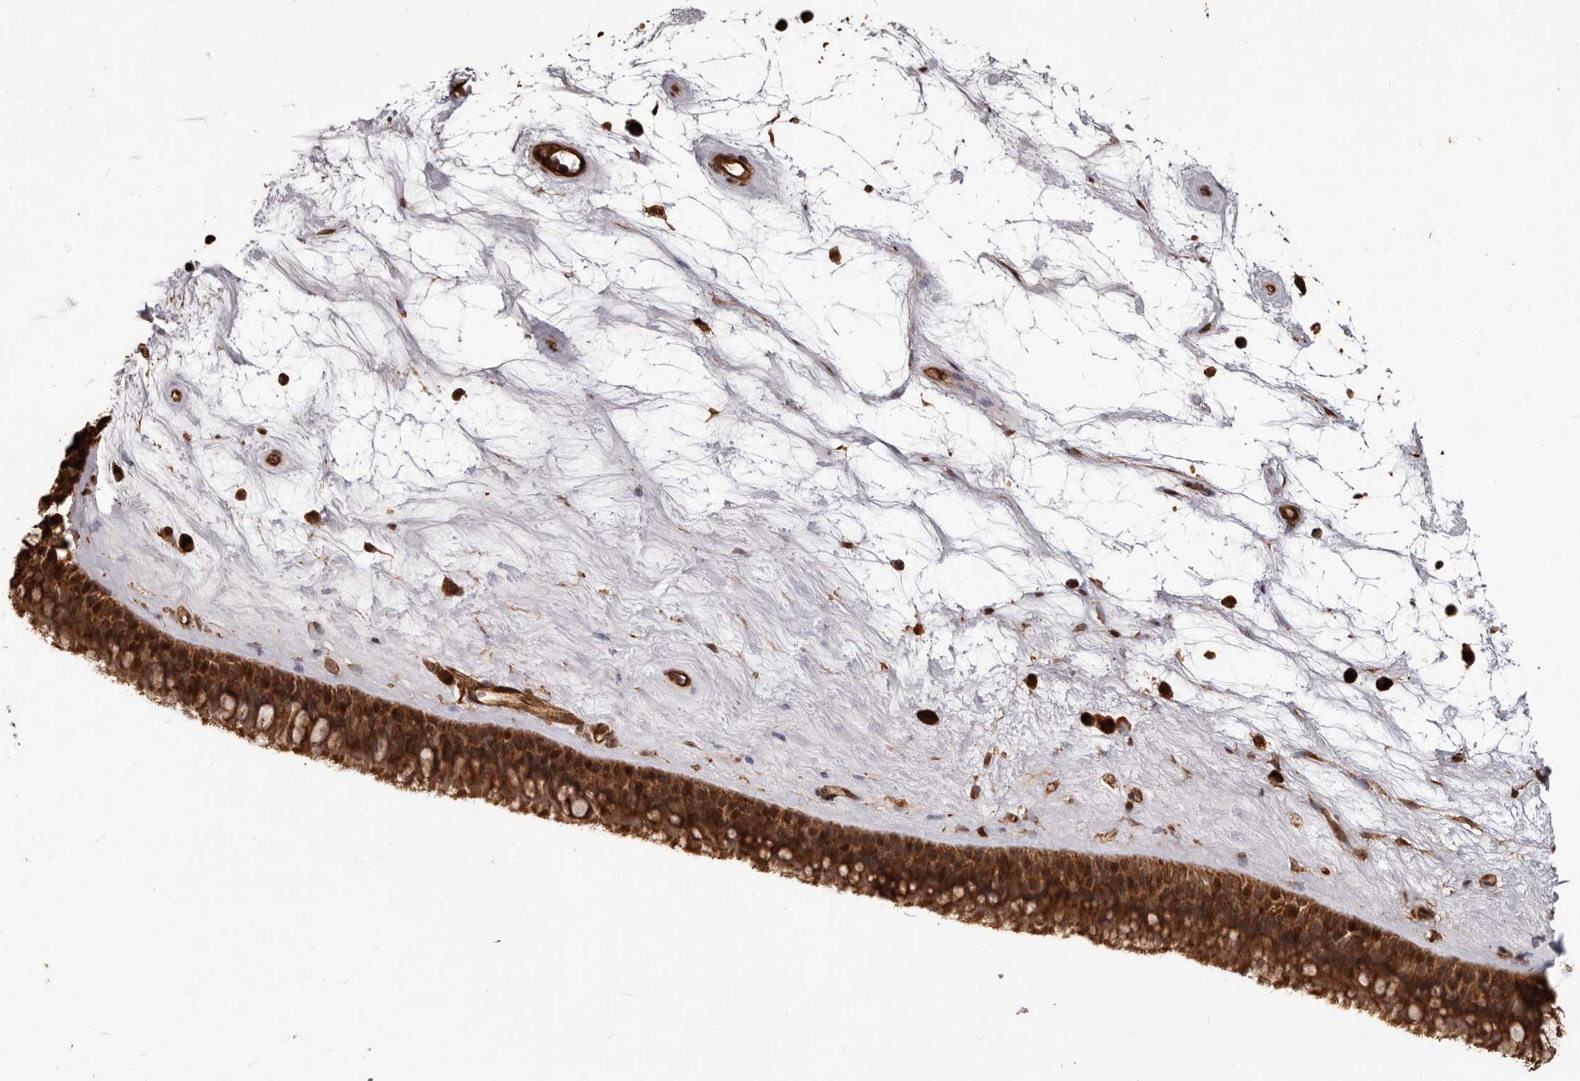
{"staining": {"intensity": "strong", "quantity": ">75%", "location": "cytoplasmic/membranous"}, "tissue": "nasopharynx", "cell_type": "Respiratory epithelial cells", "image_type": "normal", "snomed": [{"axis": "morphology", "description": "Normal tissue, NOS"}, {"axis": "topography", "description": "Nasopharynx"}], "caption": "Protein expression analysis of benign nasopharynx displays strong cytoplasmic/membranous staining in approximately >75% of respiratory epithelial cells.", "gene": "MTO1", "patient": {"sex": "male", "age": 64}}